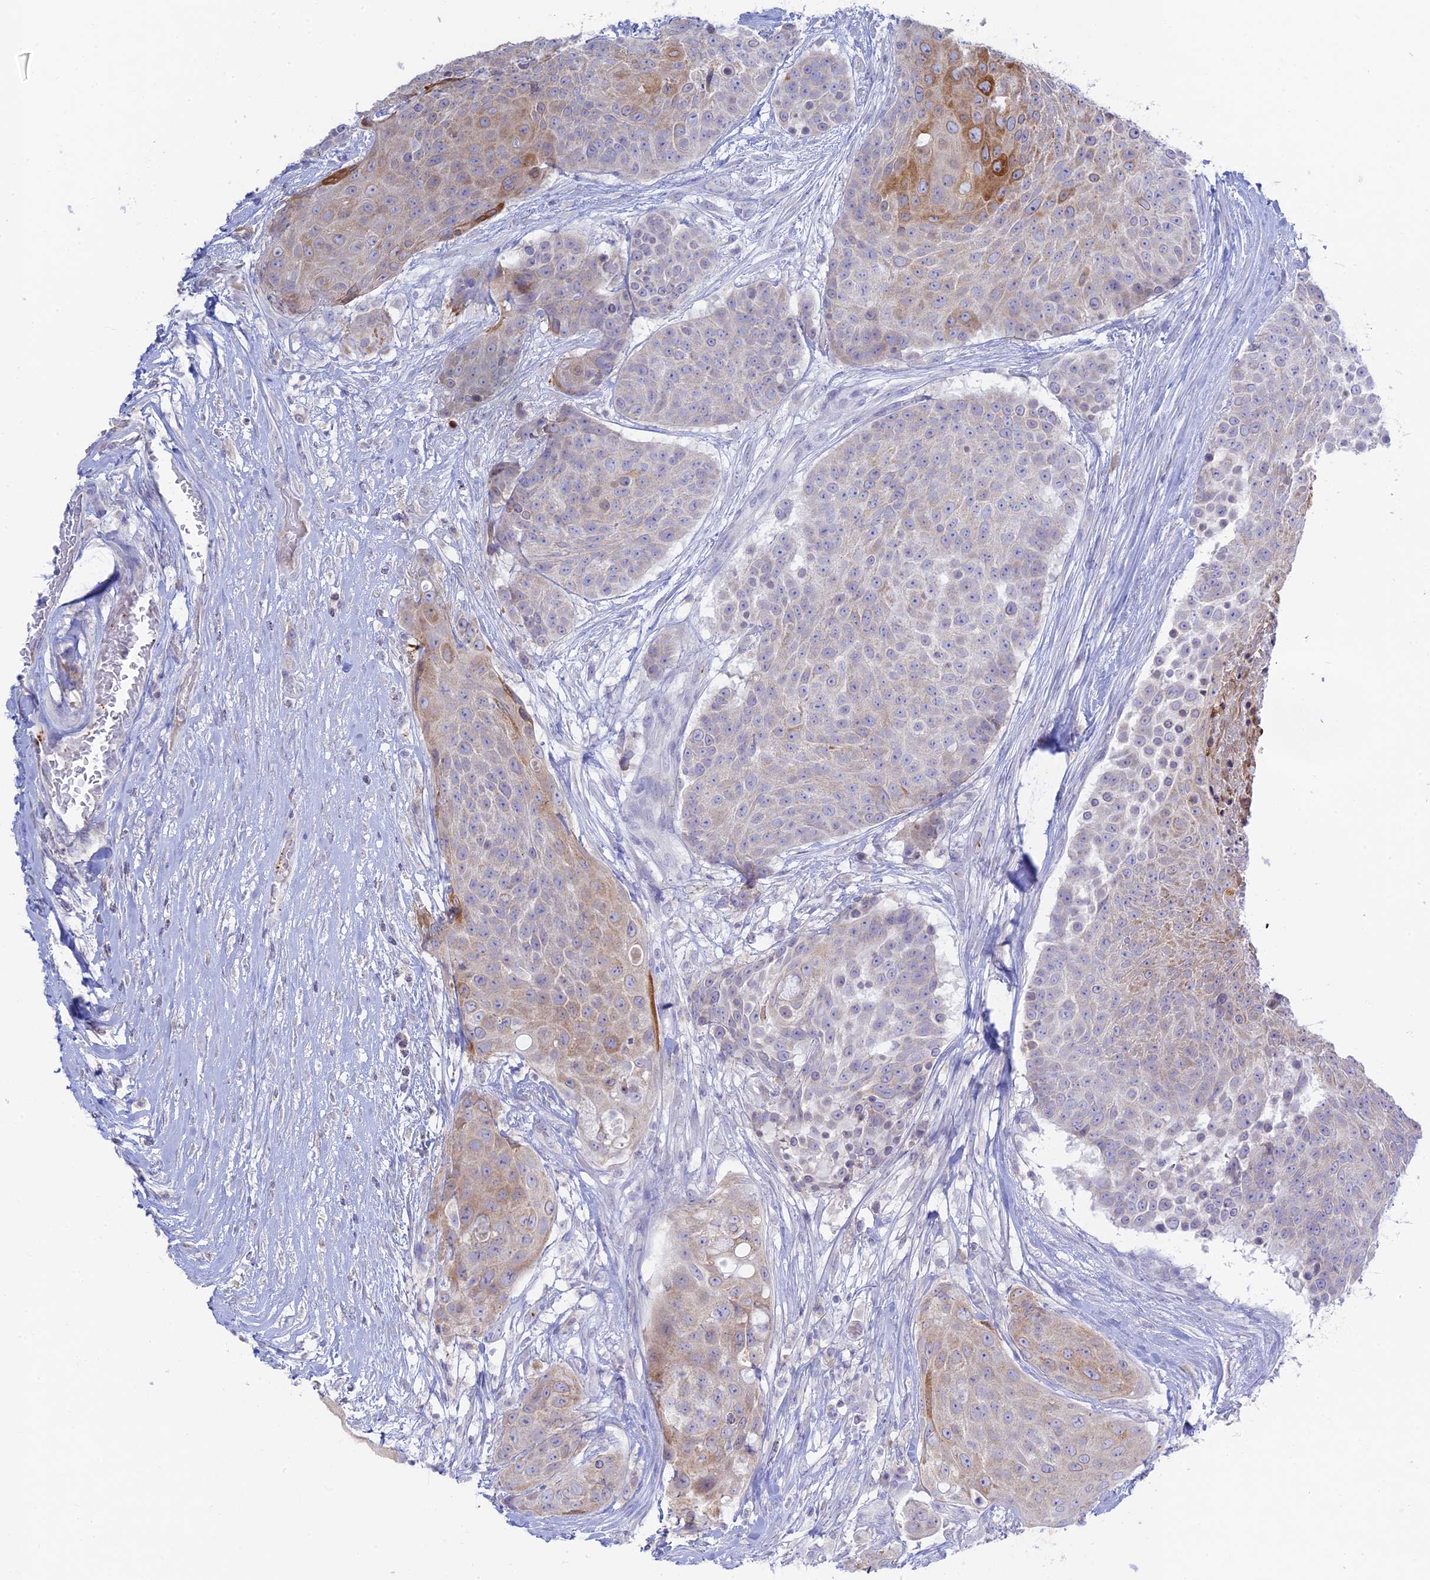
{"staining": {"intensity": "moderate", "quantity": "<25%", "location": "cytoplasmic/membranous"}, "tissue": "urothelial cancer", "cell_type": "Tumor cells", "image_type": "cancer", "snomed": [{"axis": "morphology", "description": "Urothelial carcinoma, High grade"}, {"axis": "topography", "description": "Urinary bladder"}], "caption": "DAB immunohistochemical staining of human urothelial cancer demonstrates moderate cytoplasmic/membranous protein staining in approximately <25% of tumor cells.", "gene": "TMEM40", "patient": {"sex": "female", "age": 63}}